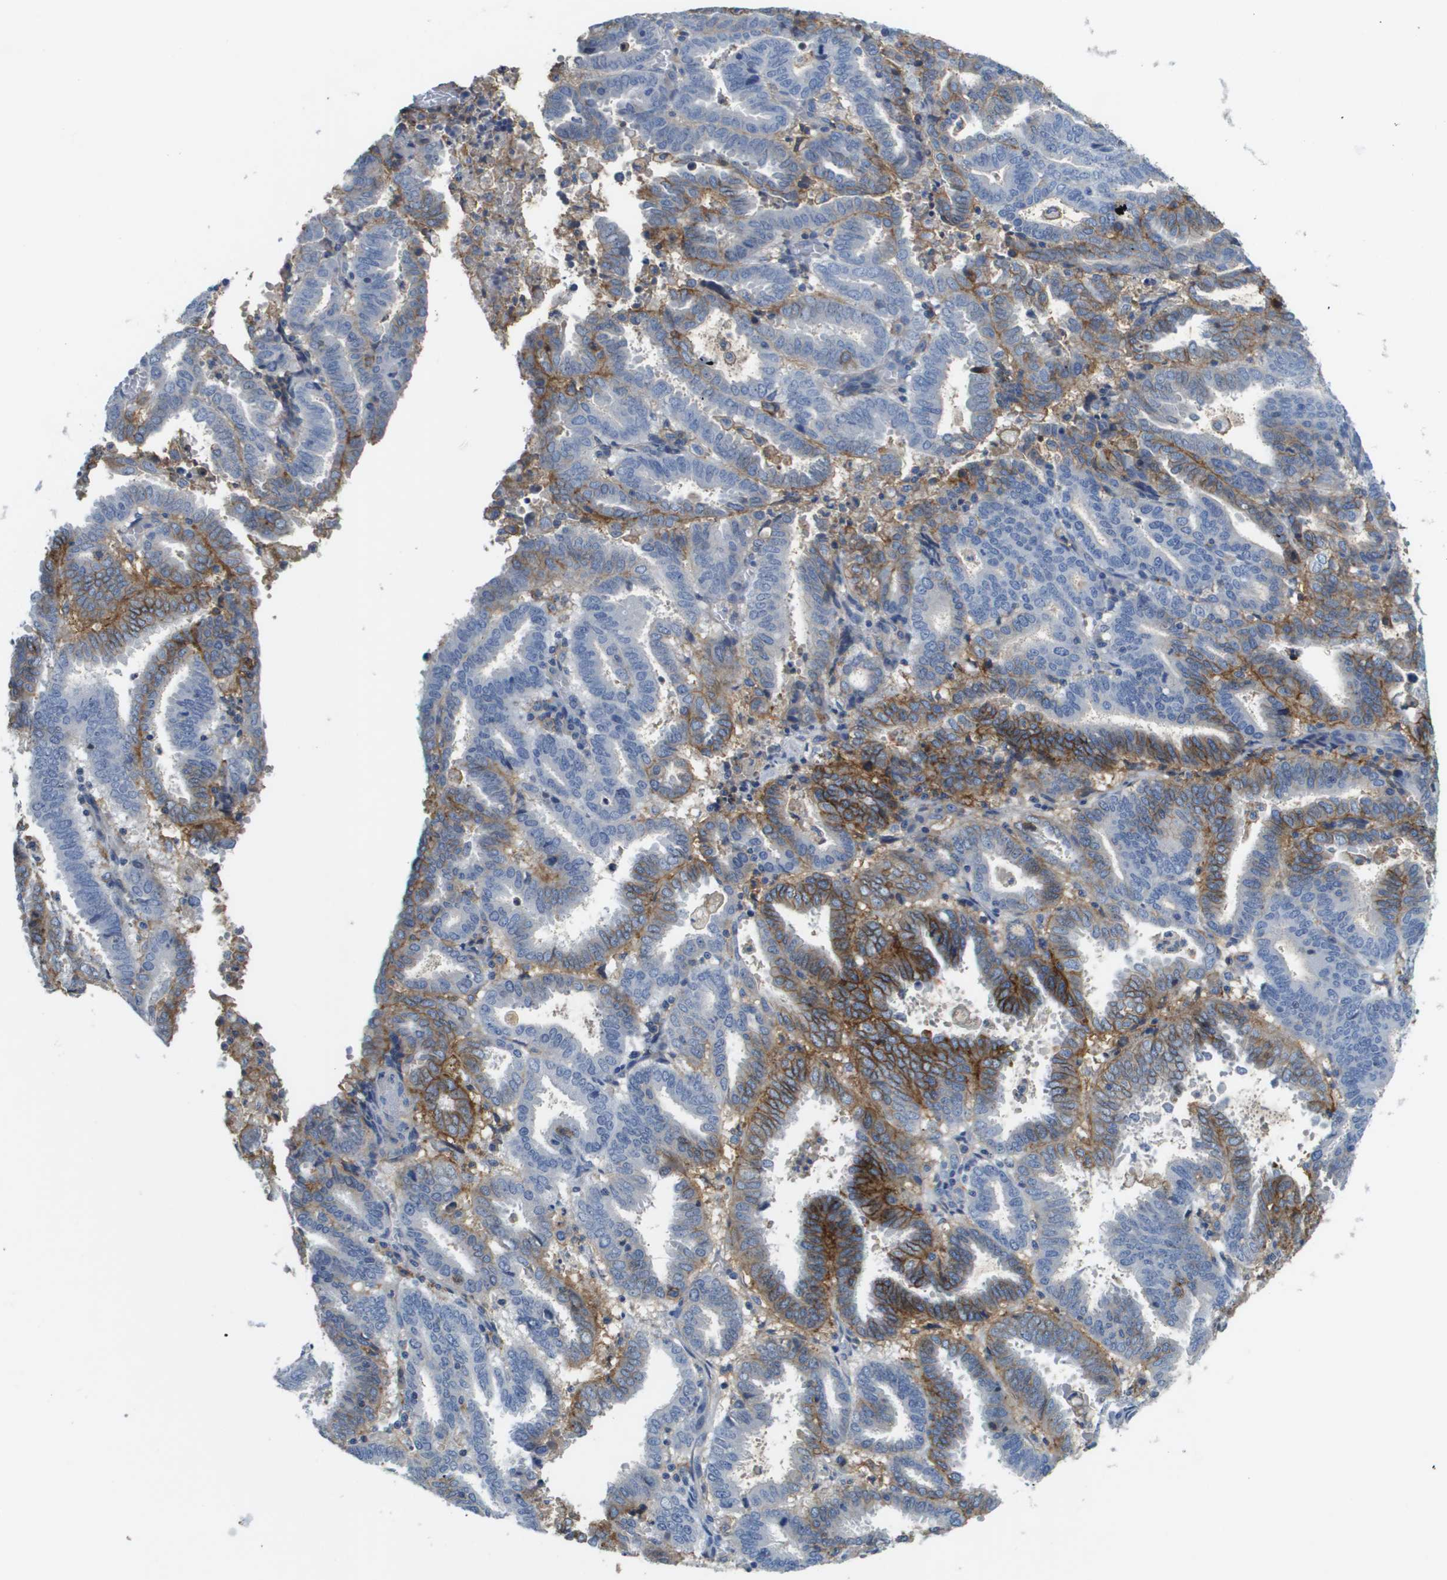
{"staining": {"intensity": "moderate", "quantity": "25%-75%", "location": "cytoplasmic/membranous"}, "tissue": "endometrial cancer", "cell_type": "Tumor cells", "image_type": "cancer", "snomed": [{"axis": "morphology", "description": "Adenocarcinoma, NOS"}, {"axis": "topography", "description": "Uterus"}], "caption": "Endometrial cancer stained for a protein (brown) reveals moderate cytoplasmic/membranous positive expression in about 25%-75% of tumor cells.", "gene": "SLC16A3", "patient": {"sex": "female", "age": 83}}